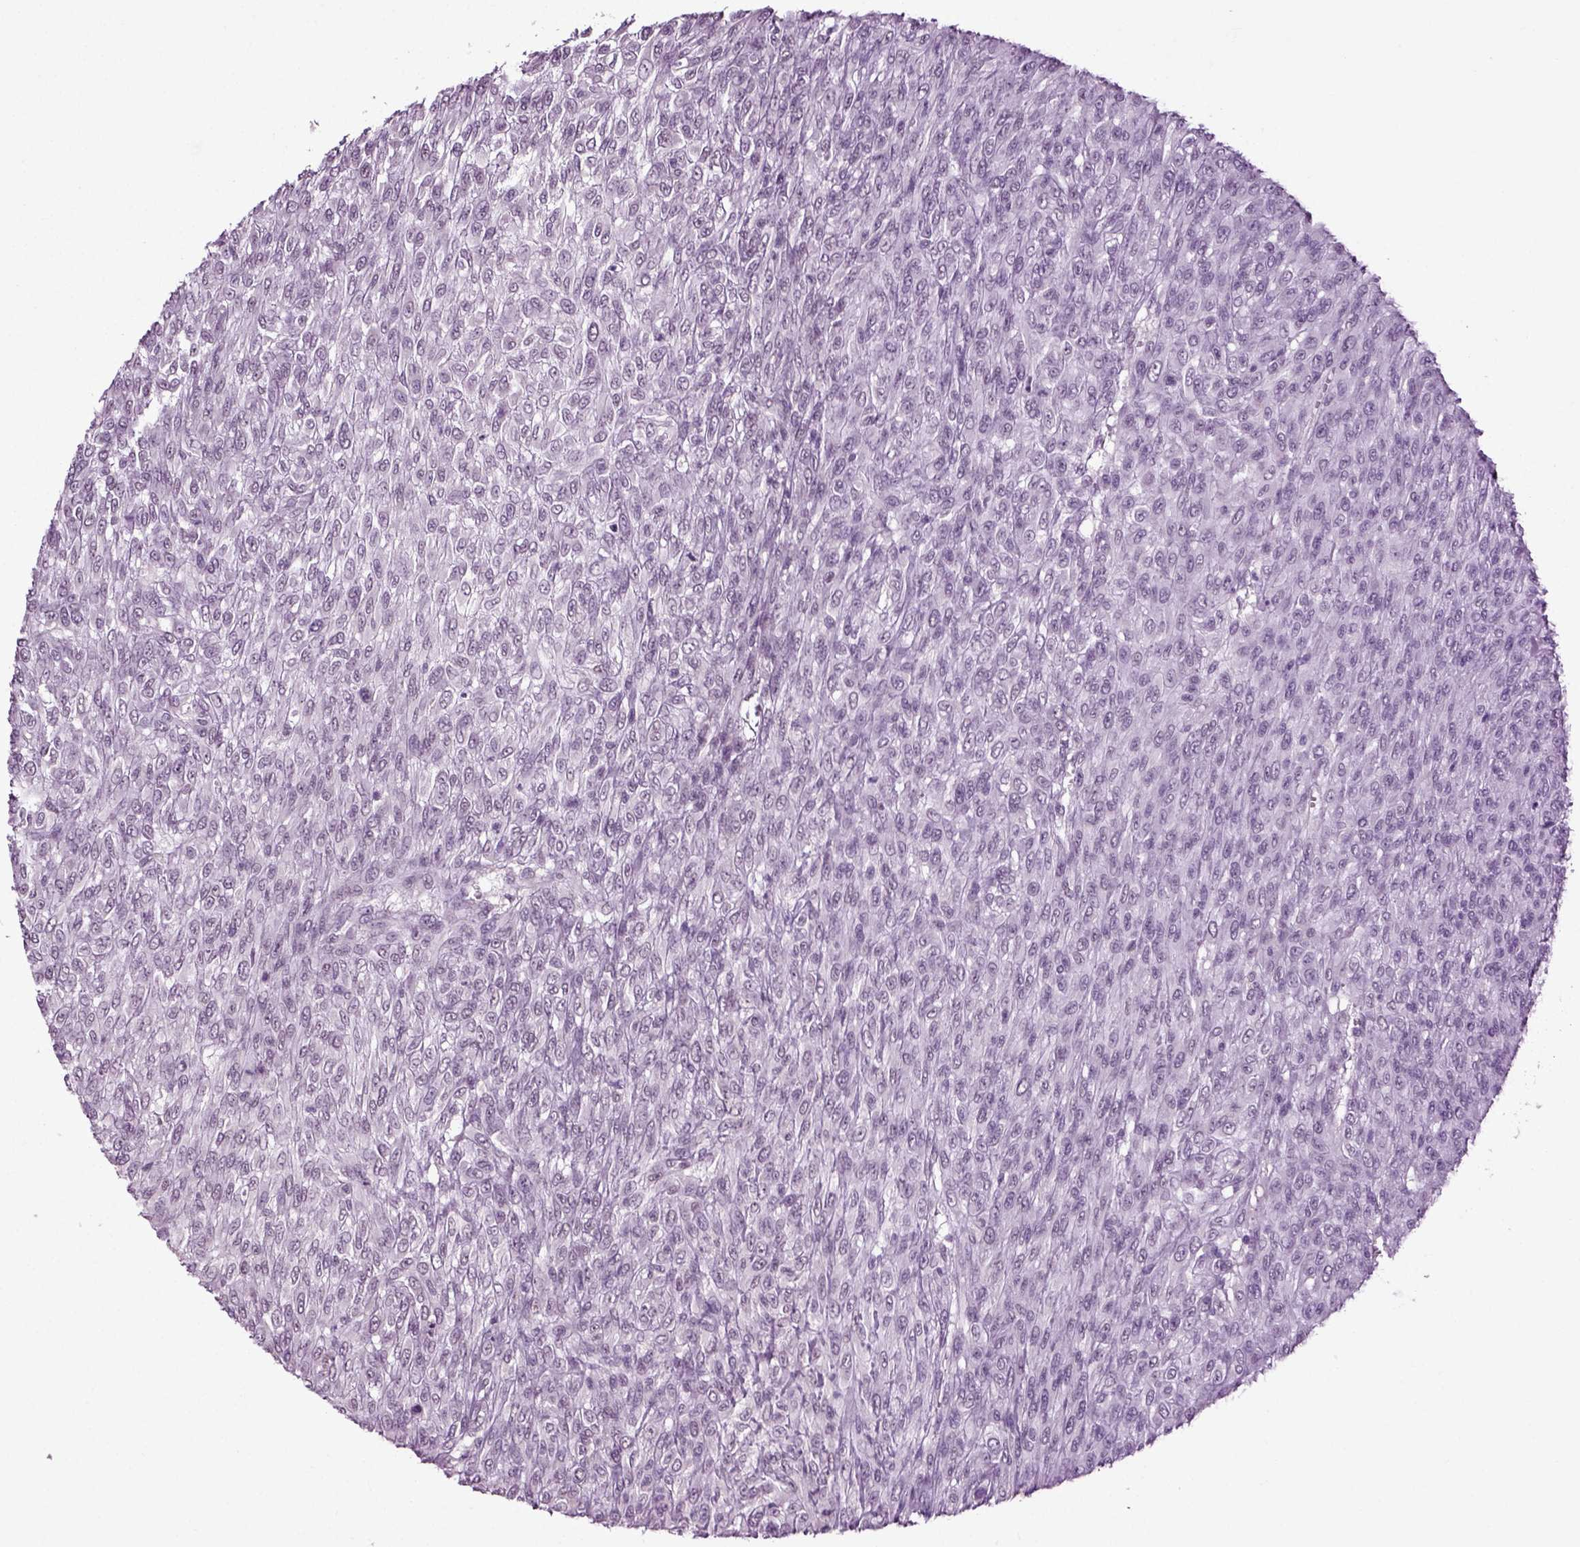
{"staining": {"intensity": "negative", "quantity": "none", "location": "none"}, "tissue": "renal cancer", "cell_type": "Tumor cells", "image_type": "cancer", "snomed": [{"axis": "morphology", "description": "Adenocarcinoma, NOS"}, {"axis": "topography", "description": "Kidney"}], "caption": "This is a image of IHC staining of renal adenocarcinoma, which shows no positivity in tumor cells.", "gene": "SPATA17", "patient": {"sex": "male", "age": 58}}